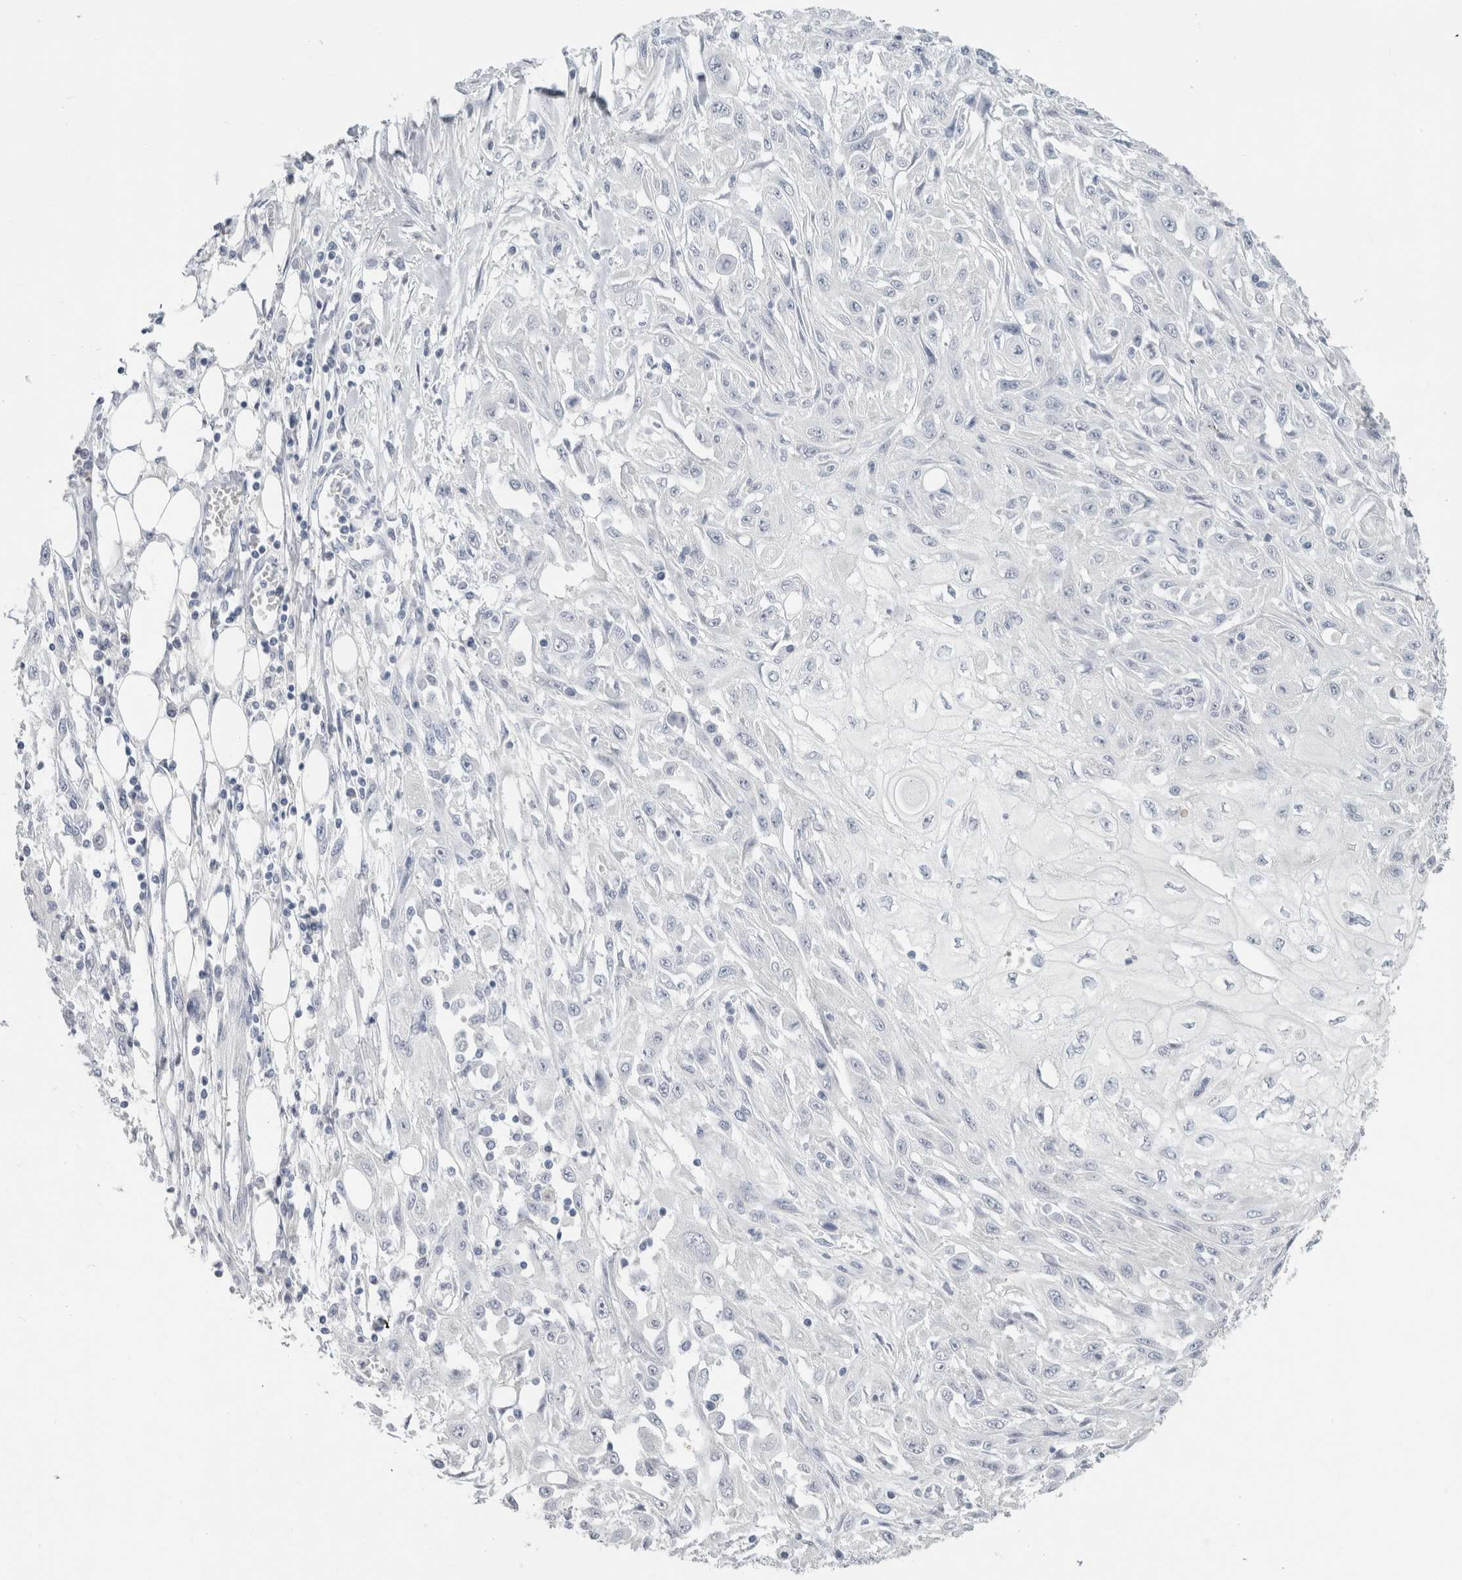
{"staining": {"intensity": "negative", "quantity": "none", "location": "none"}, "tissue": "skin cancer", "cell_type": "Tumor cells", "image_type": "cancer", "snomed": [{"axis": "morphology", "description": "Squamous cell carcinoma, NOS"}, {"axis": "morphology", "description": "Squamous cell carcinoma, metastatic, NOS"}, {"axis": "topography", "description": "Skin"}, {"axis": "topography", "description": "Lymph node"}], "caption": "The photomicrograph shows no significant expression in tumor cells of metastatic squamous cell carcinoma (skin).", "gene": "SLC6A1", "patient": {"sex": "male", "age": 75}}